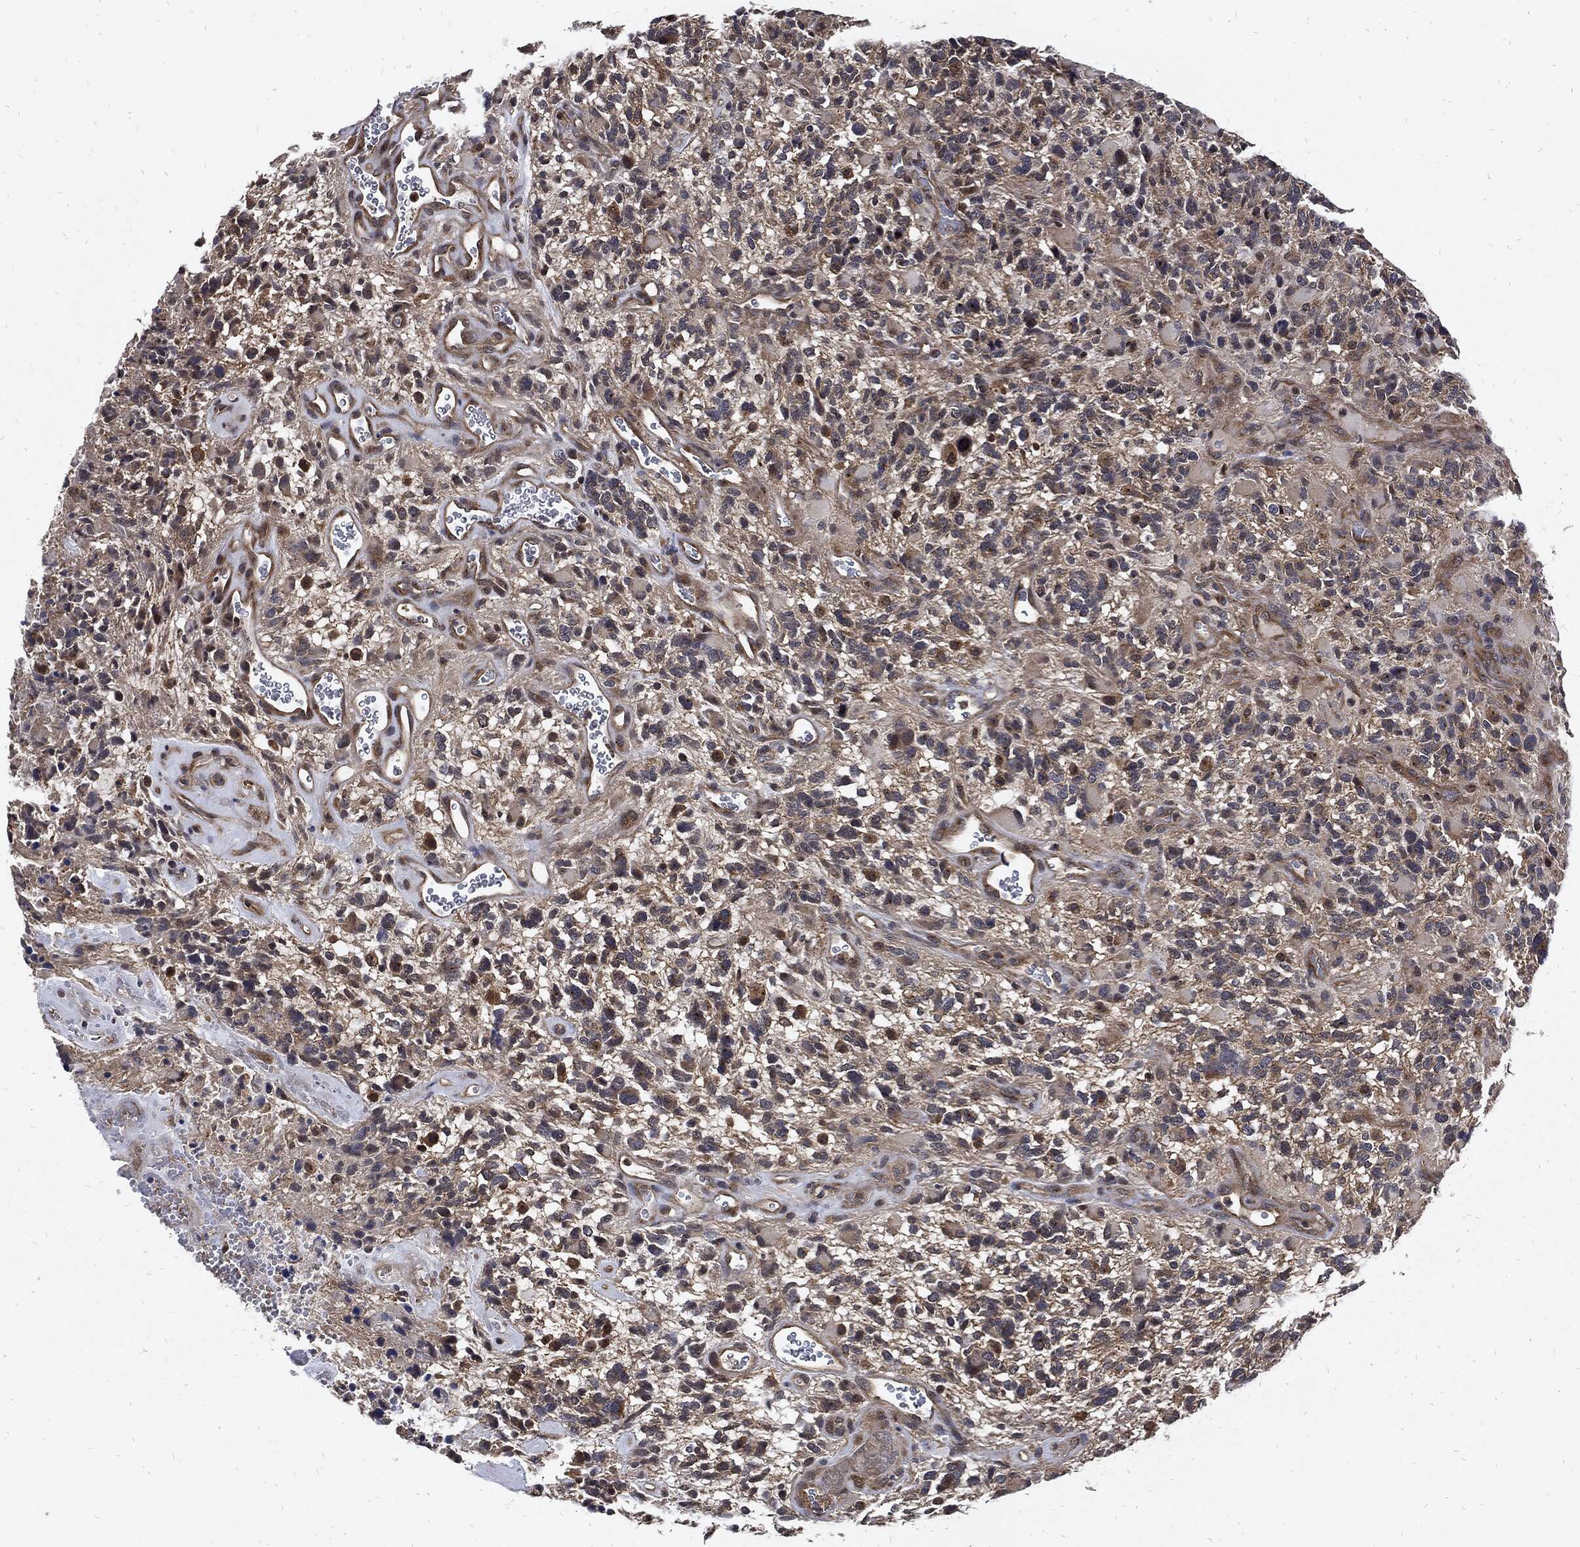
{"staining": {"intensity": "moderate", "quantity": "<25%", "location": "cytoplasmic/membranous"}, "tissue": "glioma", "cell_type": "Tumor cells", "image_type": "cancer", "snomed": [{"axis": "morphology", "description": "Glioma, malignant, High grade"}, {"axis": "topography", "description": "Brain"}], "caption": "Approximately <25% of tumor cells in human glioma display moderate cytoplasmic/membranous protein positivity as visualized by brown immunohistochemical staining.", "gene": "DCTN1", "patient": {"sex": "female", "age": 71}}